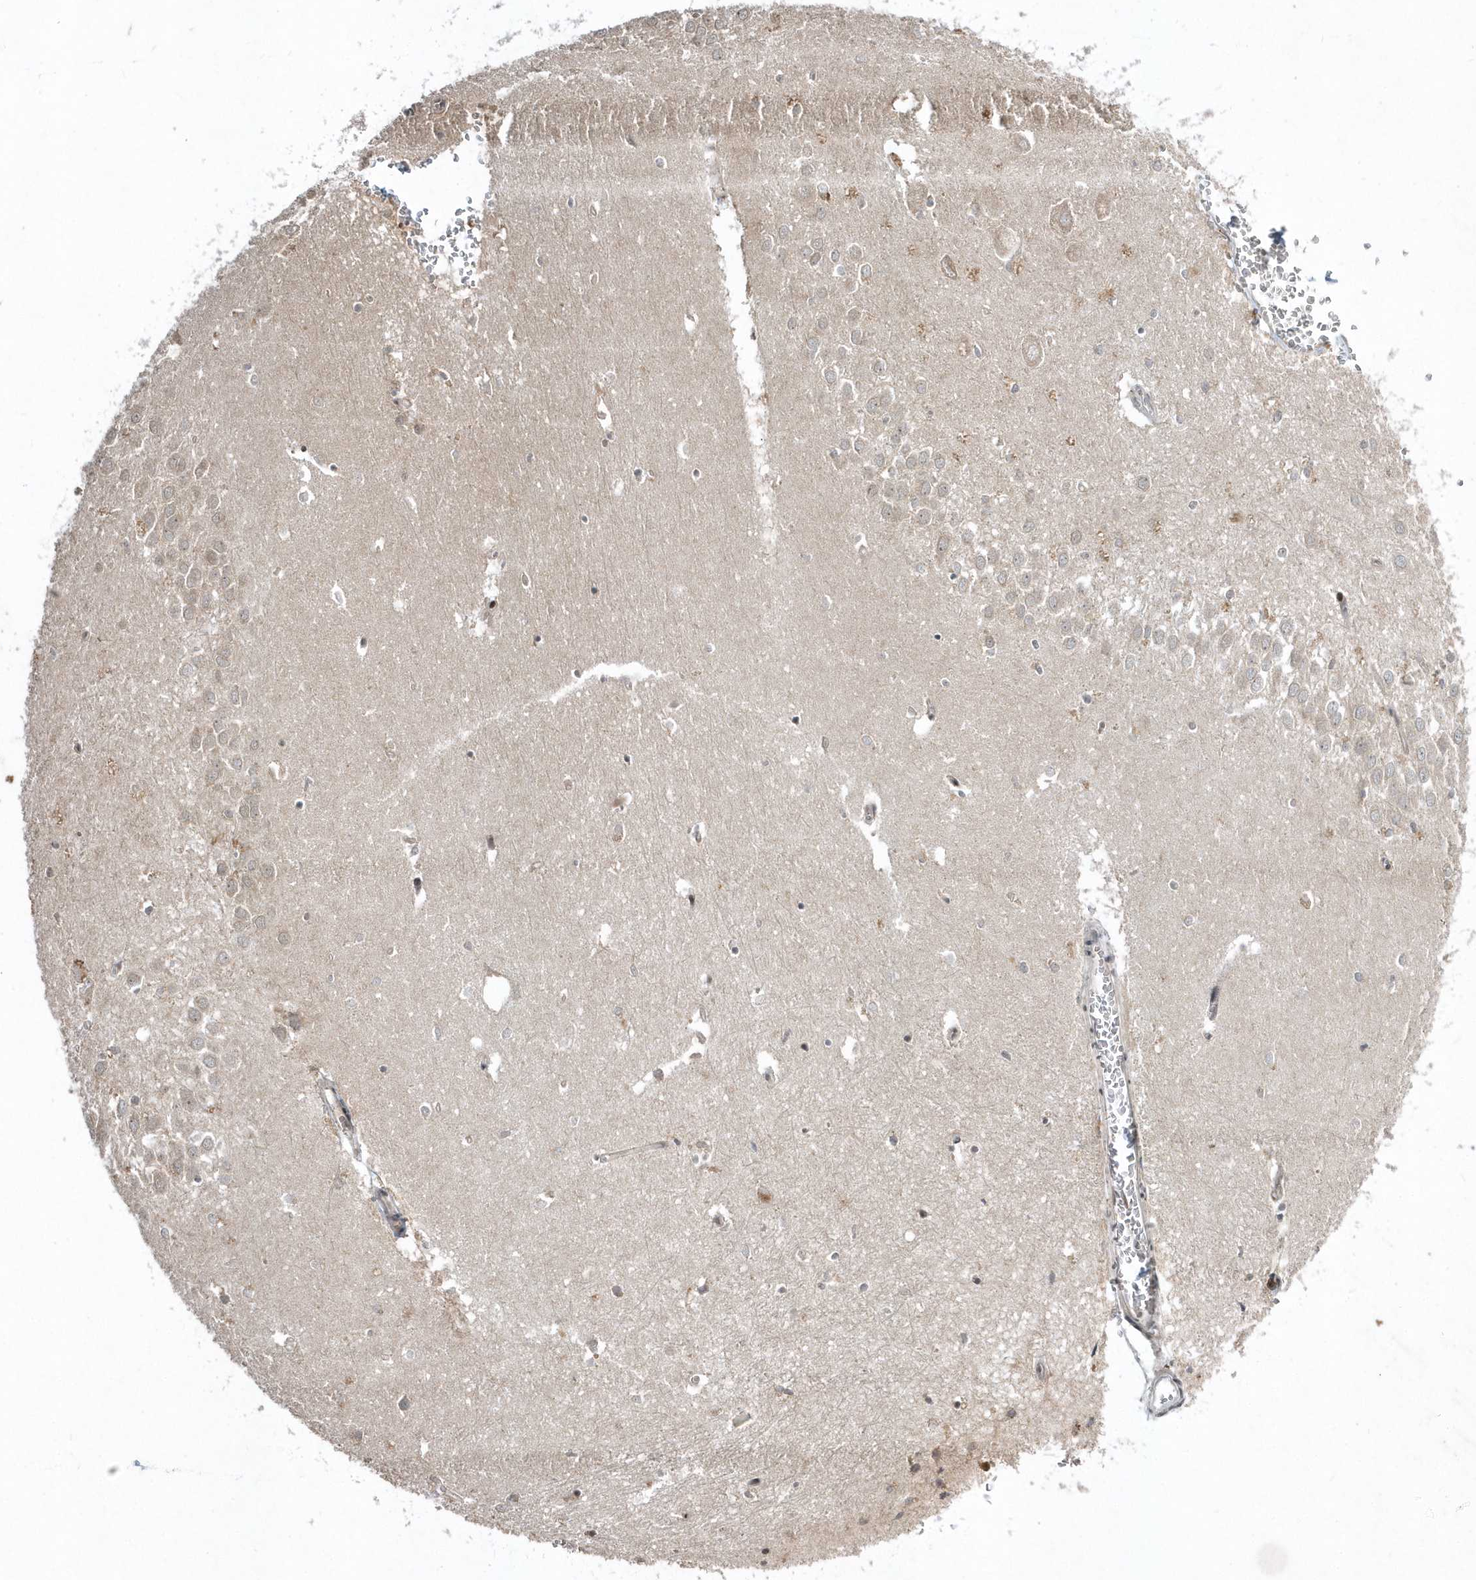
{"staining": {"intensity": "moderate", "quantity": "25%-75%", "location": "nuclear"}, "tissue": "hippocampus", "cell_type": "Glial cells", "image_type": "normal", "snomed": [{"axis": "morphology", "description": "Normal tissue, NOS"}, {"axis": "topography", "description": "Hippocampus"}], "caption": "Normal hippocampus reveals moderate nuclear staining in about 25%-75% of glial cells, visualized by immunohistochemistry. Immunohistochemistry stains the protein of interest in brown and the nuclei are stained blue.", "gene": "EIF2B1", "patient": {"sex": "female", "age": 64}}